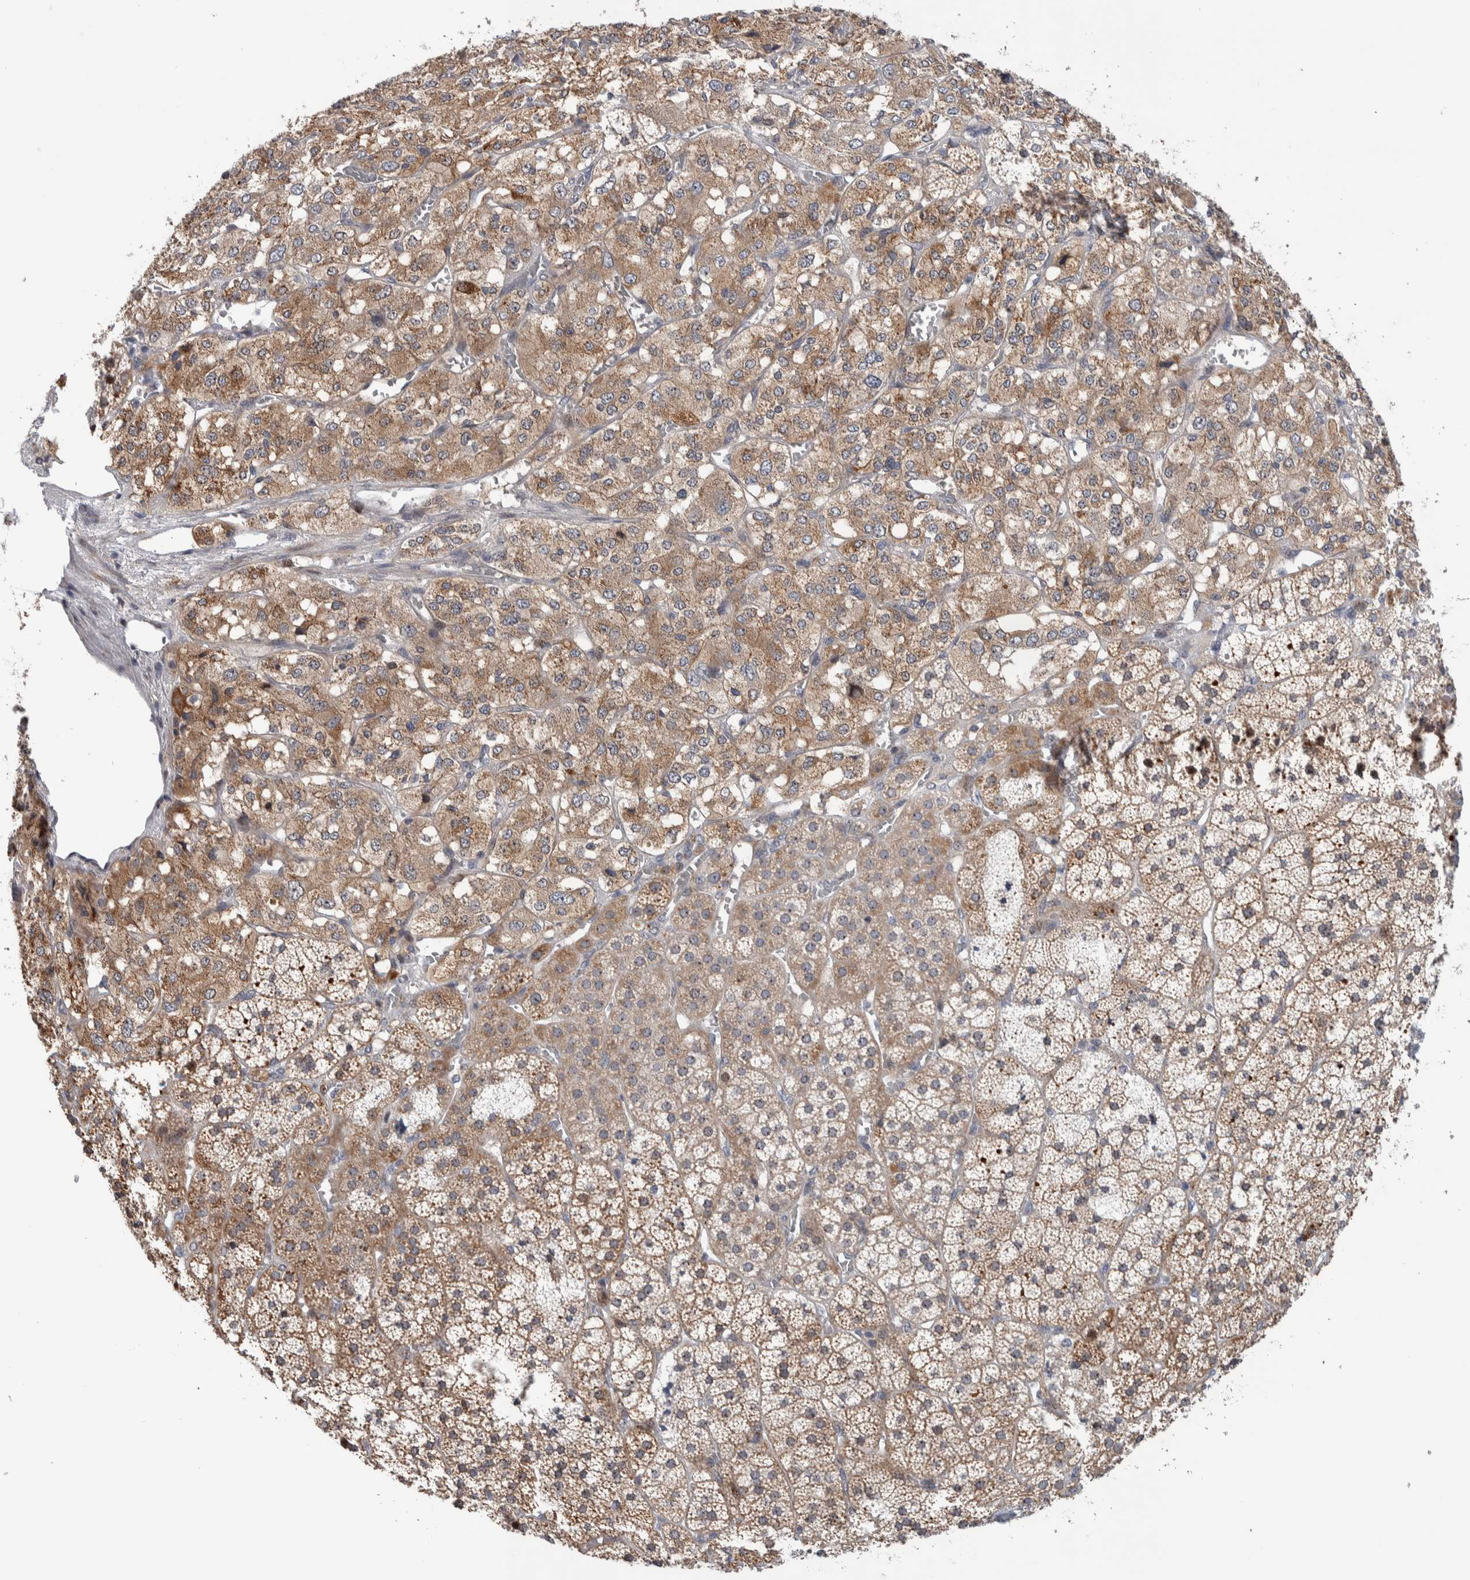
{"staining": {"intensity": "moderate", "quantity": ">75%", "location": "cytoplasmic/membranous"}, "tissue": "adrenal gland", "cell_type": "Glandular cells", "image_type": "normal", "snomed": [{"axis": "morphology", "description": "Normal tissue, NOS"}, {"axis": "topography", "description": "Adrenal gland"}], "caption": "The photomicrograph shows immunohistochemical staining of benign adrenal gland. There is moderate cytoplasmic/membranous expression is identified in approximately >75% of glandular cells.", "gene": "PRRG4", "patient": {"sex": "female", "age": 44}}